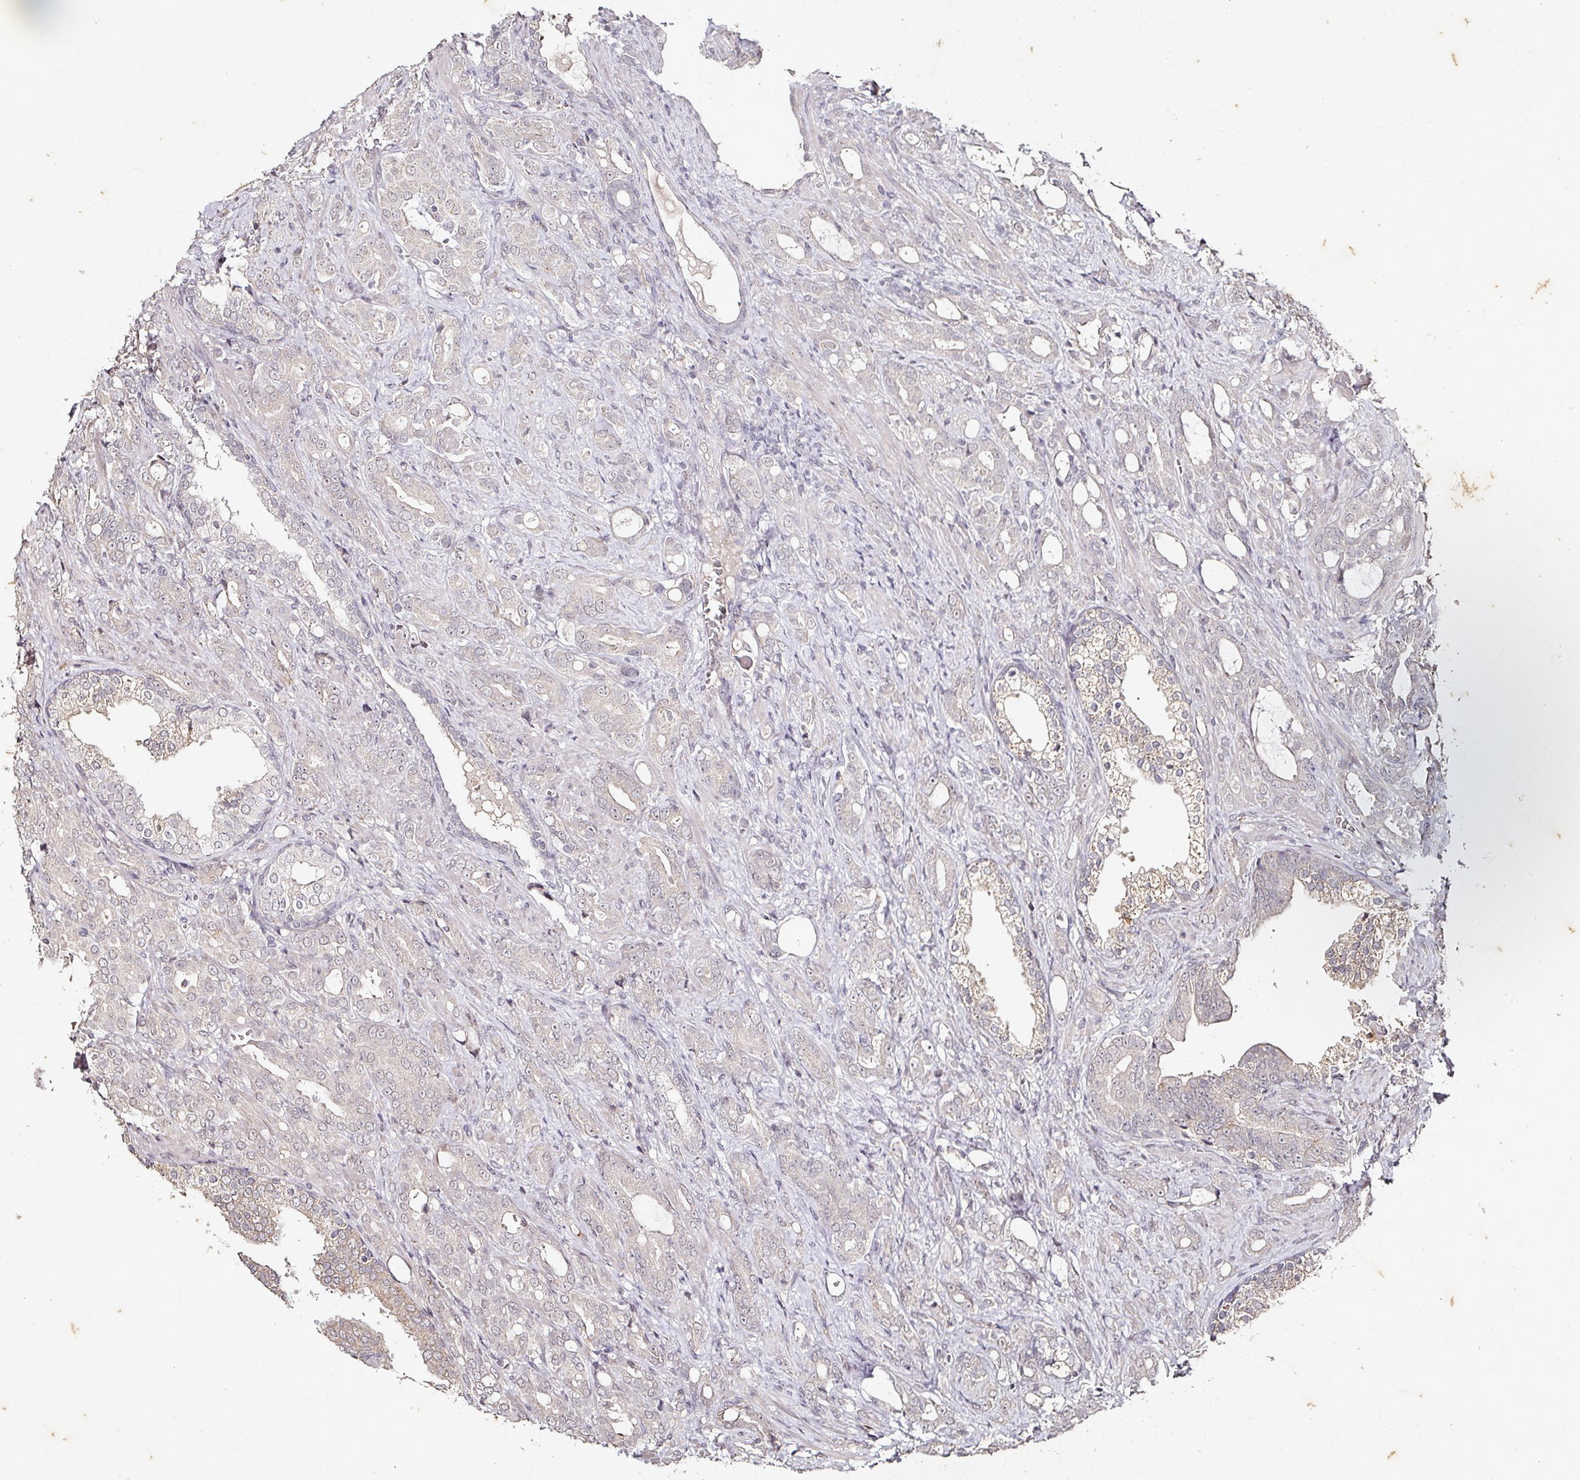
{"staining": {"intensity": "negative", "quantity": "none", "location": "none"}, "tissue": "prostate cancer", "cell_type": "Tumor cells", "image_type": "cancer", "snomed": [{"axis": "morphology", "description": "Adenocarcinoma, High grade"}, {"axis": "topography", "description": "Prostate"}], "caption": "High power microscopy image of an IHC micrograph of prostate high-grade adenocarcinoma, revealing no significant staining in tumor cells.", "gene": "CAPN5", "patient": {"sex": "male", "age": 72}}